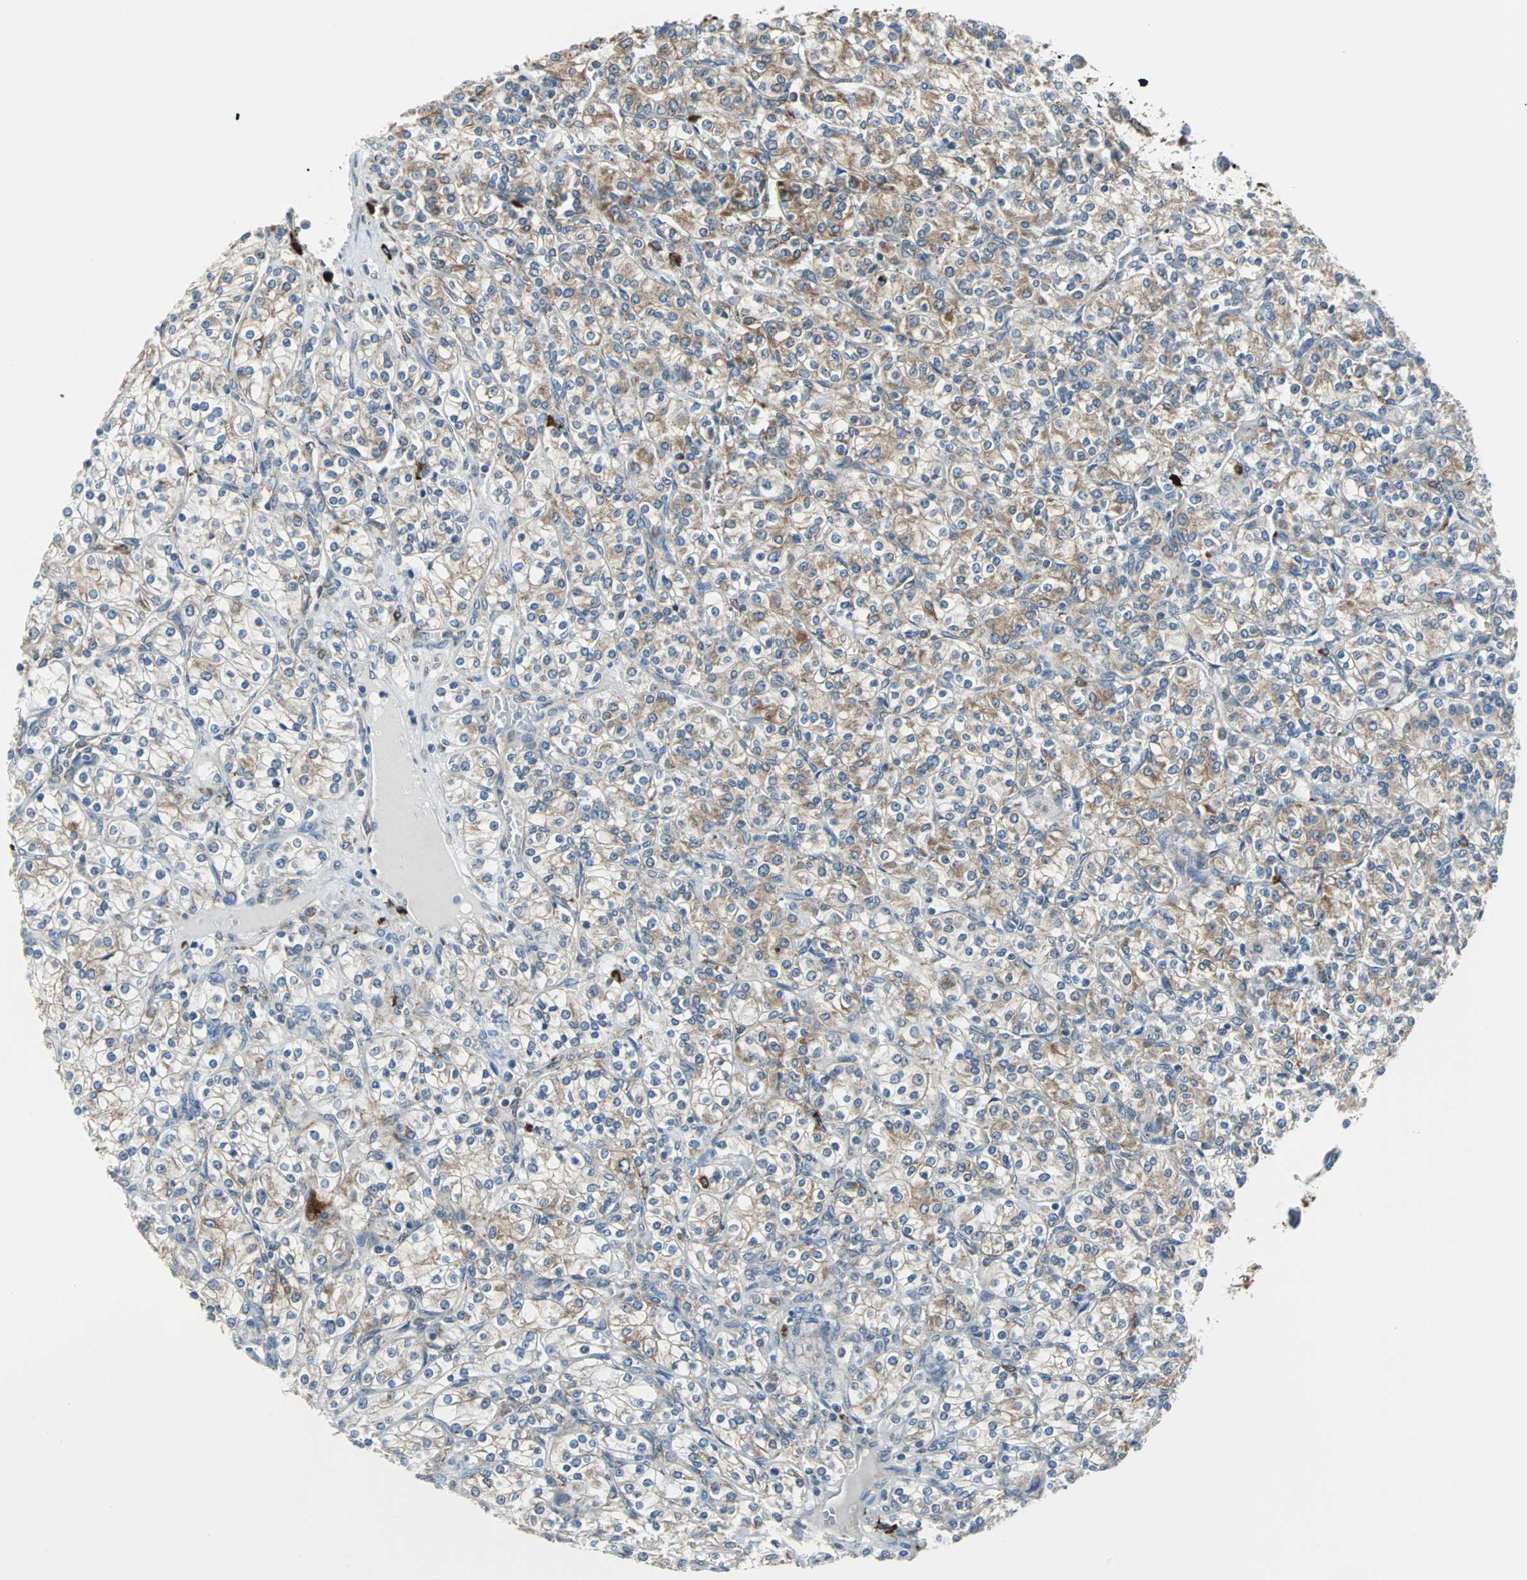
{"staining": {"intensity": "weak", "quantity": "25%-75%", "location": "cytoplasmic/membranous"}, "tissue": "renal cancer", "cell_type": "Tumor cells", "image_type": "cancer", "snomed": [{"axis": "morphology", "description": "Adenocarcinoma, NOS"}, {"axis": "topography", "description": "Kidney"}], "caption": "This is a micrograph of immunohistochemistry staining of adenocarcinoma (renal), which shows weak staining in the cytoplasmic/membranous of tumor cells.", "gene": "PDIA4", "patient": {"sex": "male", "age": 77}}